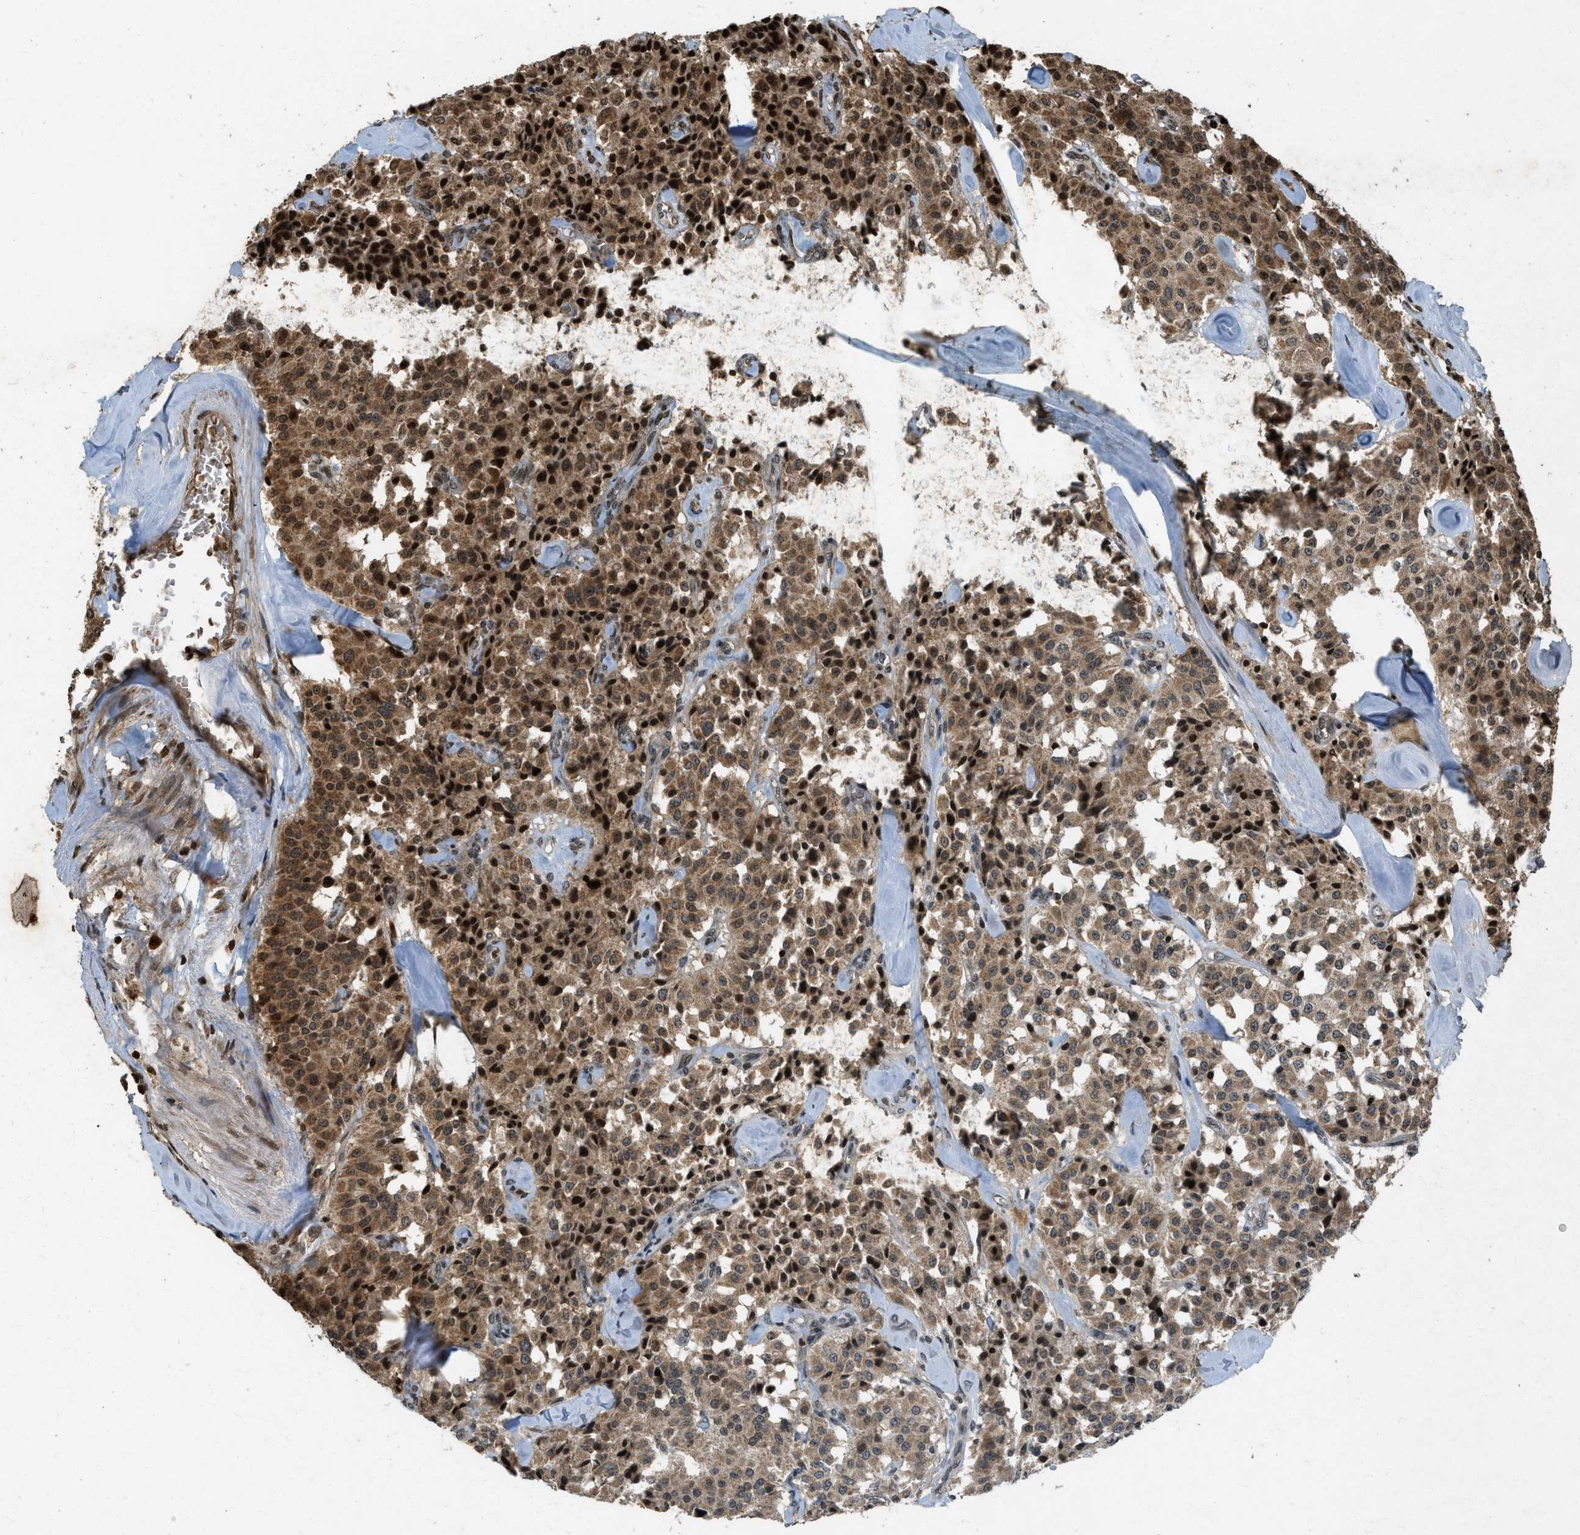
{"staining": {"intensity": "moderate", "quantity": ">75%", "location": "cytoplasmic/membranous,nuclear"}, "tissue": "carcinoid", "cell_type": "Tumor cells", "image_type": "cancer", "snomed": [{"axis": "morphology", "description": "Carcinoid, malignant, NOS"}, {"axis": "topography", "description": "Lung"}], "caption": "Carcinoid (malignant) tissue reveals moderate cytoplasmic/membranous and nuclear expression in about >75% of tumor cells, visualized by immunohistochemistry. (DAB (3,3'-diaminobenzidine) IHC with brightfield microscopy, high magnification).", "gene": "SIAH1", "patient": {"sex": "male", "age": 30}}